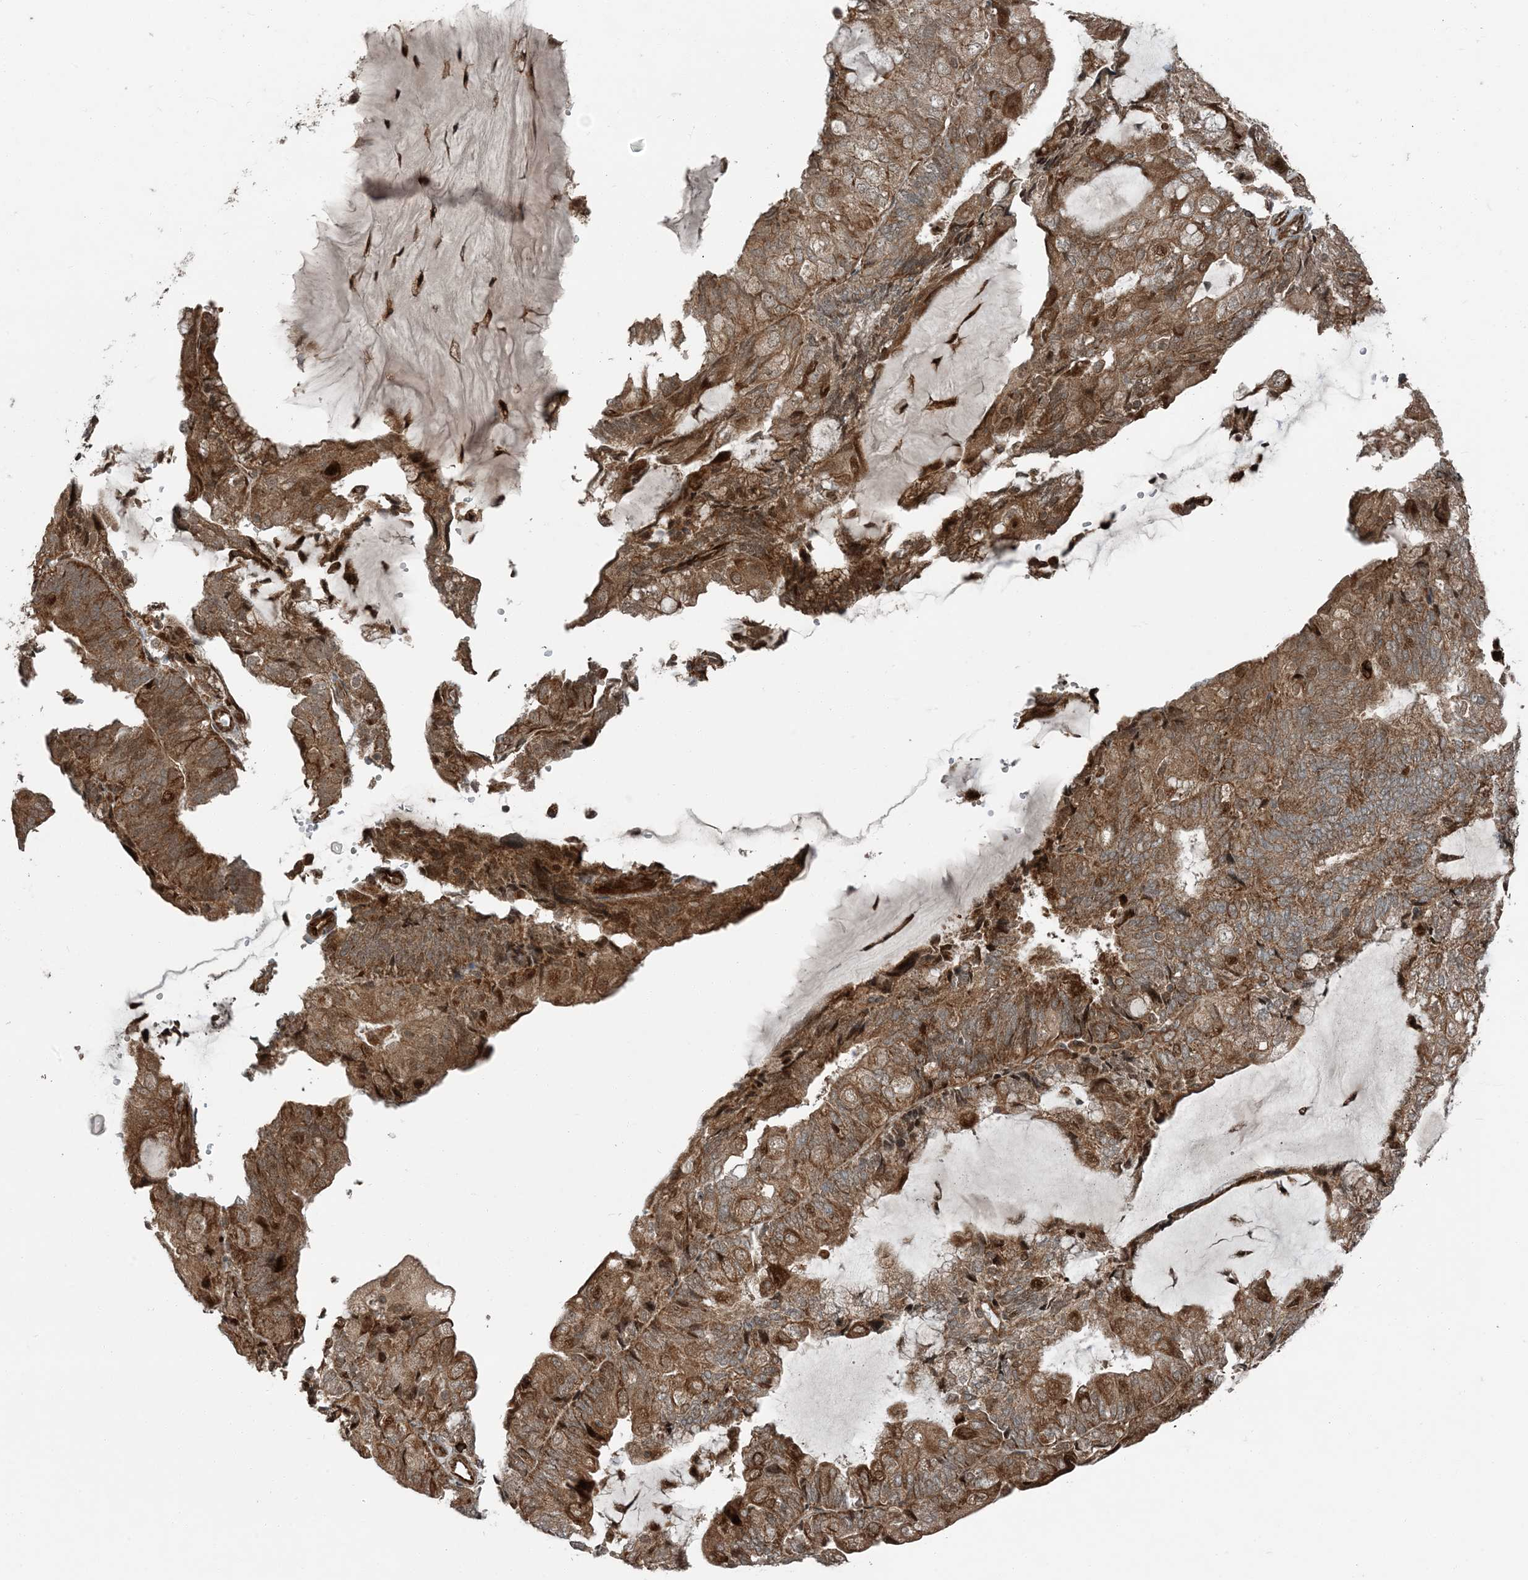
{"staining": {"intensity": "moderate", "quantity": ">75%", "location": "cytoplasmic/membranous"}, "tissue": "endometrial cancer", "cell_type": "Tumor cells", "image_type": "cancer", "snomed": [{"axis": "morphology", "description": "Adenocarcinoma, NOS"}, {"axis": "topography", "description": "Endometrium"}], "caption": "Endometrial cancer (adenocarcinoma) was stained to show a protein in brown. There is medium levels of moderate cytoplasmic/membranous staining in about >75% of tumor cells.", "gene": "EDEM2", "patient": {"sex": "female", "age": 81}}